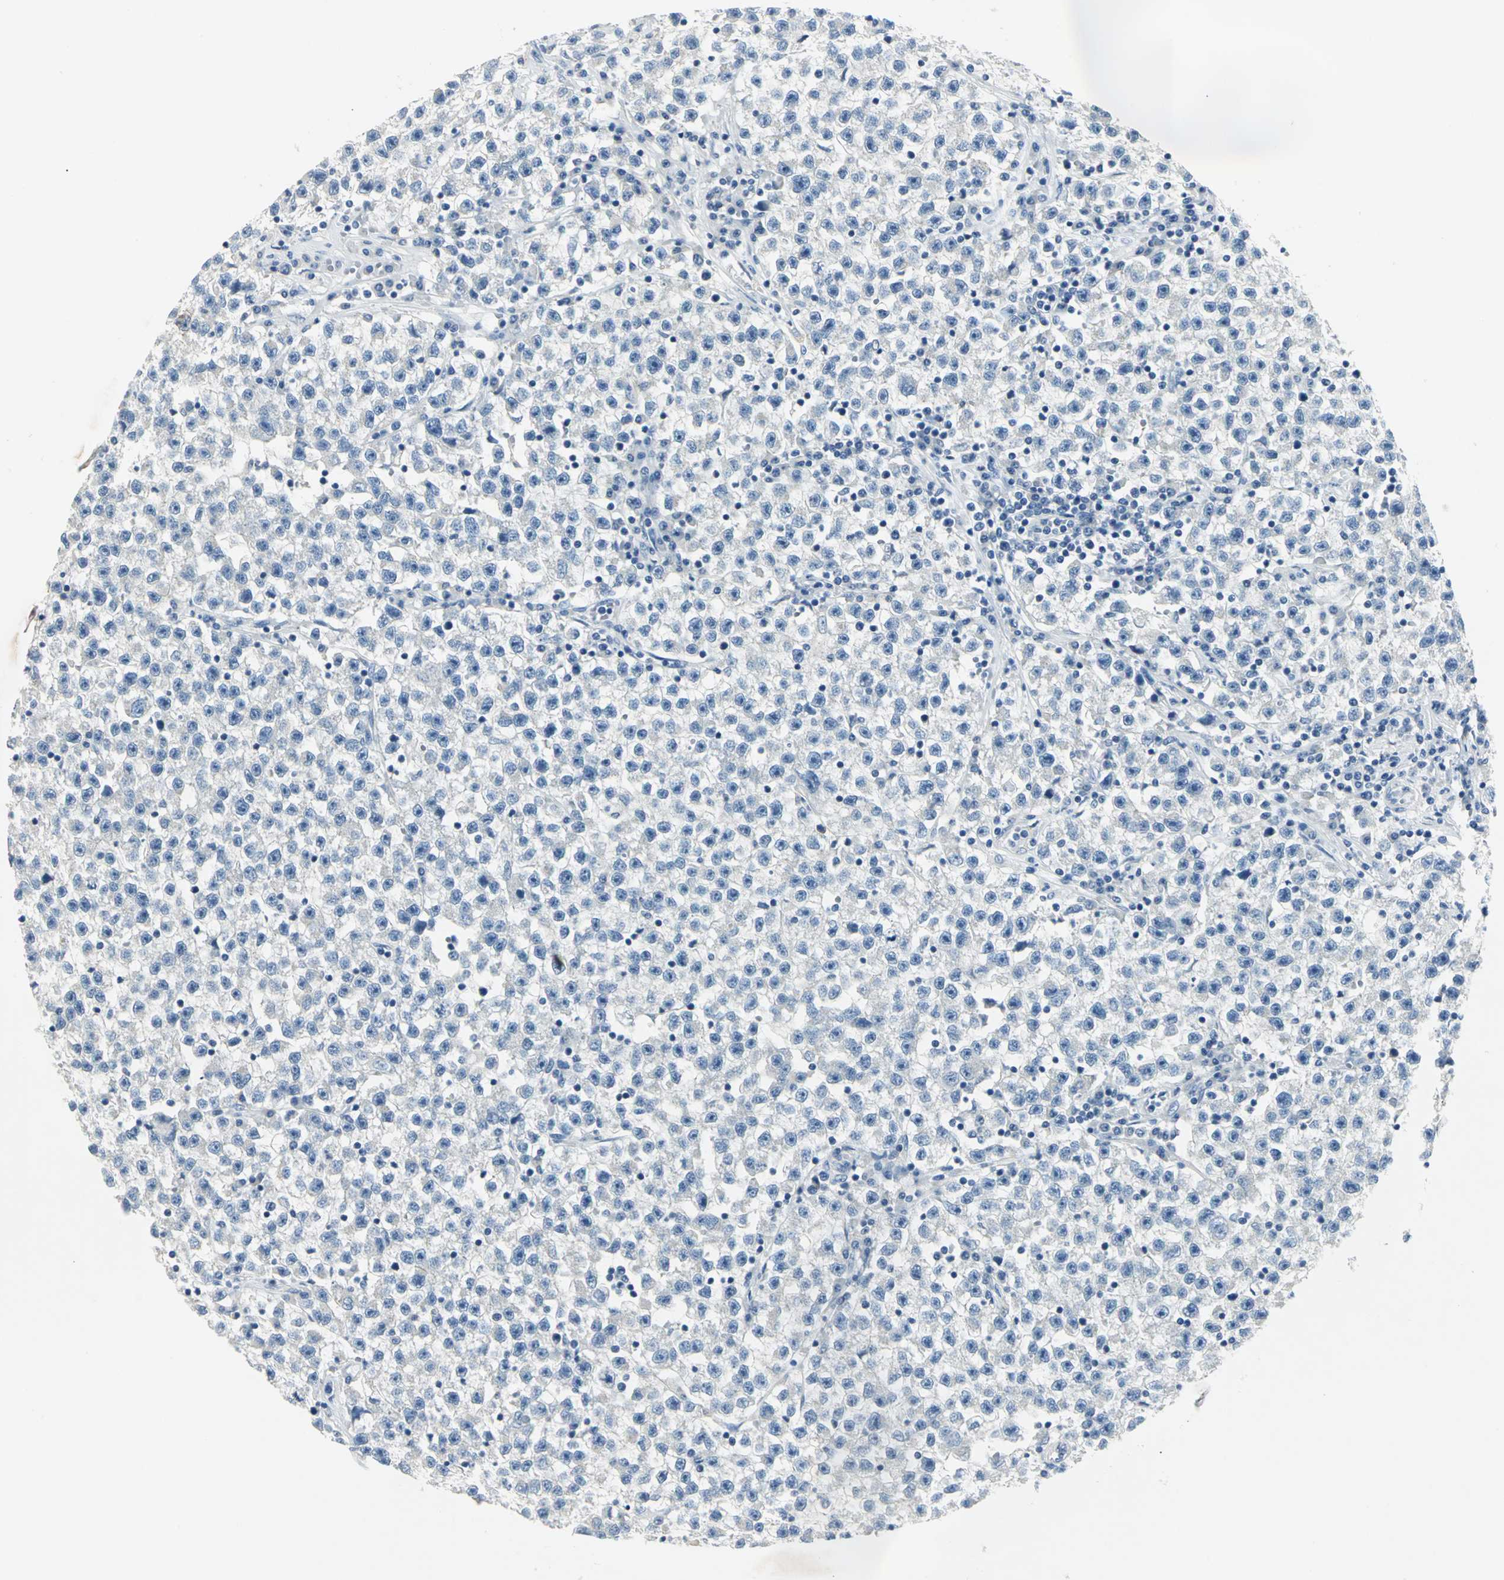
{"staining": {"intensity": "negative", "quantity": "none", "location": "none"}, "tissue": "testis cancer", "cell_type": "Tumor cells", "image_type": "cancer", "snomed": [{"axis": "morphology", "description": "Seminoma, NOS"}, {"axis": "topography", "description": "Testis"}], "caption": "This is an immunohistochemistry (IHC) micrograph of human testis seminoma. There is no staining in tumor cells.", "gene": "RIPOR1", "patient": {"sex": "male", "age": 22}}